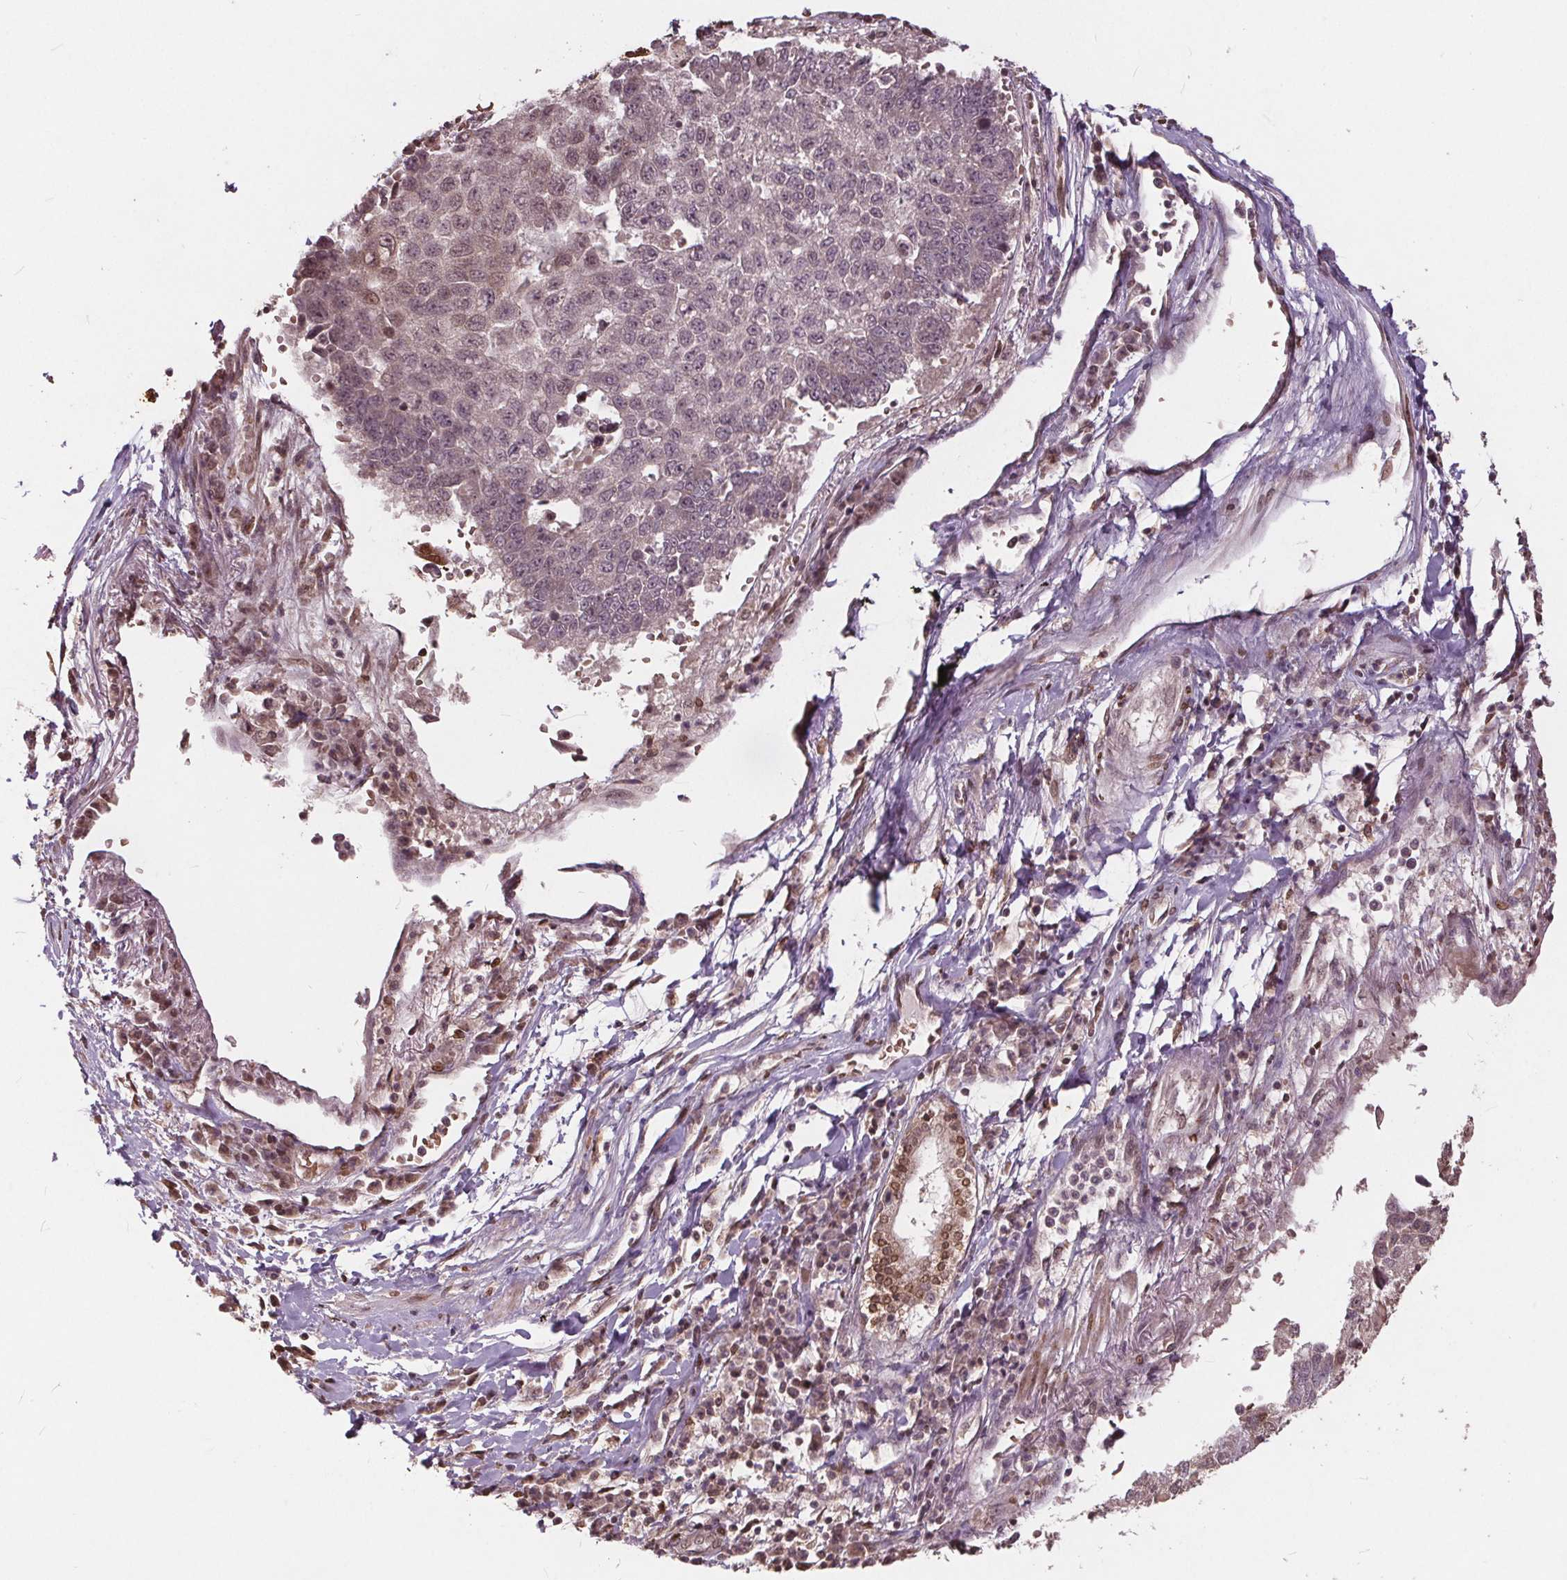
{"staining": {"intensity": "negative", "quantity": "none", "location": "none"}, "tissue": "lung cancer", "cell_type": "Tumor cells", "image_type": "cancer", "snomed": [{"axis": "morphology", "description": "Squamous cell carcinoma, NOS"}, {"axis": "topography", "description": "Lung"}], "caption": "An immunohistochemistry (IHC) micrograph of lung squamous cell carcinoma is shown. There is no staining in tumor cells of lung squamous cell carcinoma. Nuclei are stained in blue.", "gene": "HIF1AN", "patient": {"sex": "male", "age": 73}}